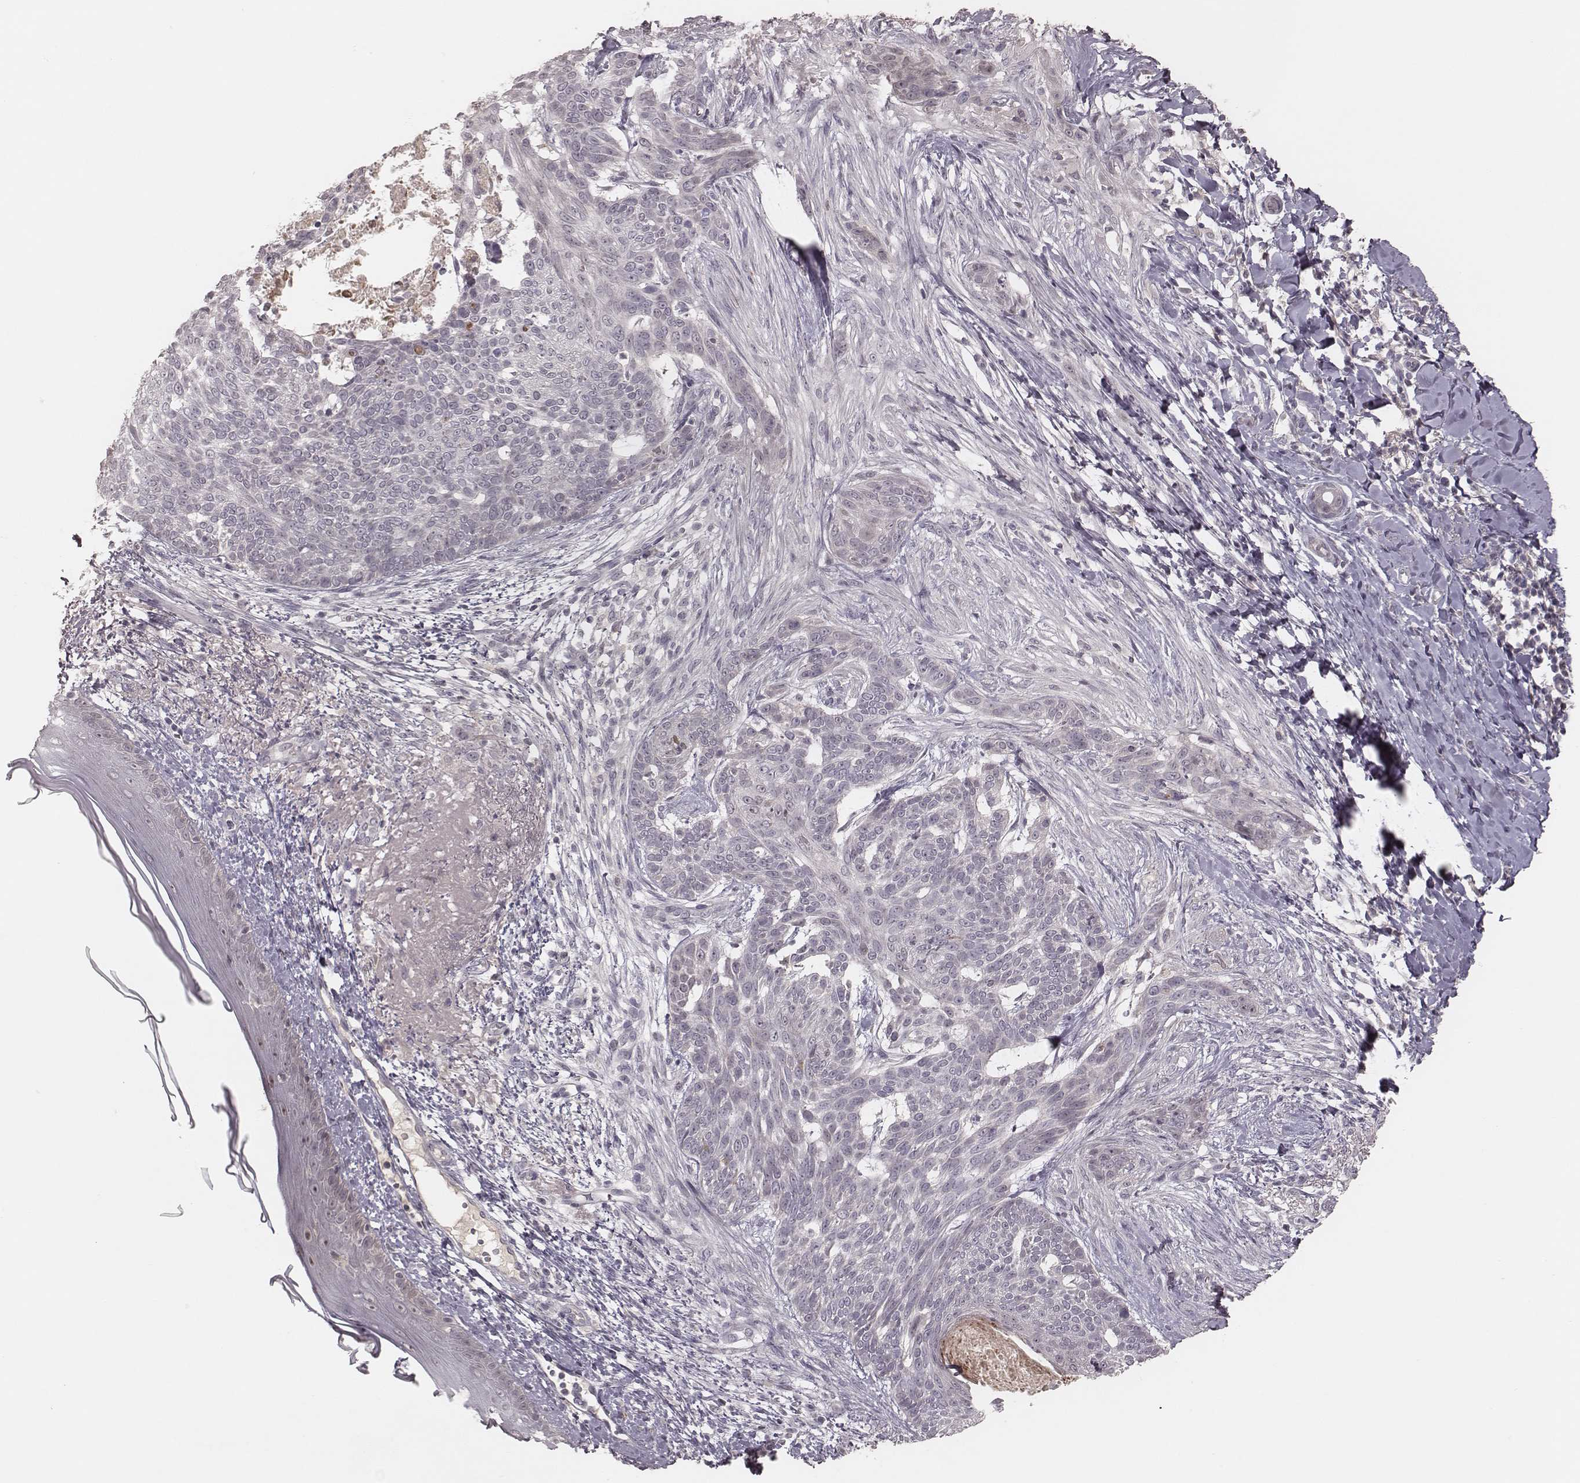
{"staining": {"intensity": "negative", "quantity": "none", "location": "none"}, "tissue": "skin cancer", "cell_type": "Tumor cells", "image_type": "cancer", "snomed": [{"axis": "morphology", "description": "Normal tissue, NOS"}, {"axis": "morphology", "description": "Basal cell carcinoma"}, {"axis": "topography", "description": "Skin"}], "caption": "Protein analysis of basal cell carcinoma (skin) exhibits no significant expression in tumor cells.", "gene": "FAM13B", "patient": {"sex": "male", "age": 84}}